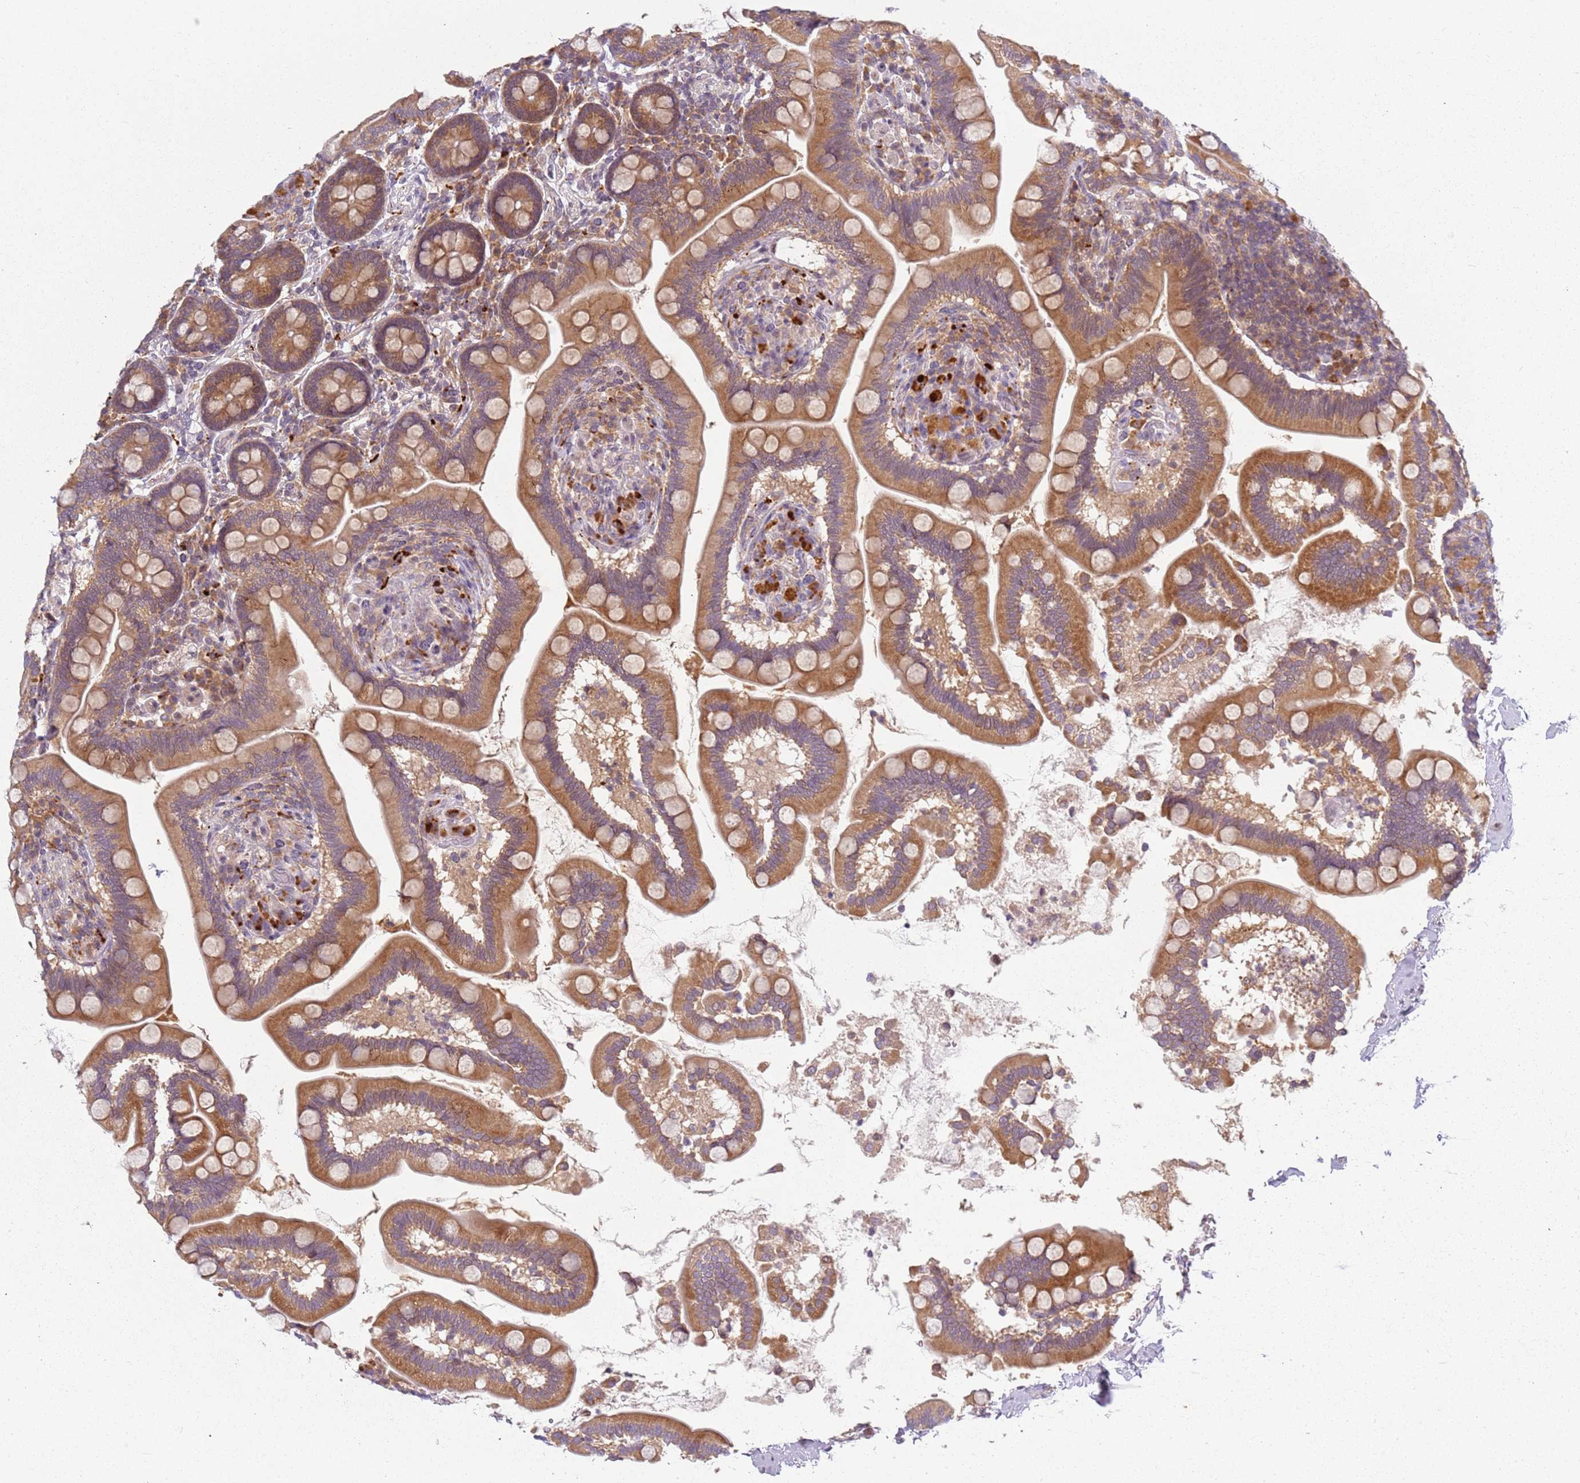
{"staining": {"intensity": "moderate", "quantity": ">75%", "location": "cytoplasmic/membranous"}, "tissue": "small intestine", "cell_type": "Glandular cells", "image_type": "normal", "snomed": [{"axis": "morphology", "description": "Normal tissue, NOS"}, {"axis": "topography", "description": "Small intestine"}], "caption": "Immunohistochemical staining of benign small intestine demonstrates medium levels of moderate cytoplasmic/membranous expression in about >75% of glandular cells.", "gene": "RPS28", "patient": {"sex": "female", "age": 64}}